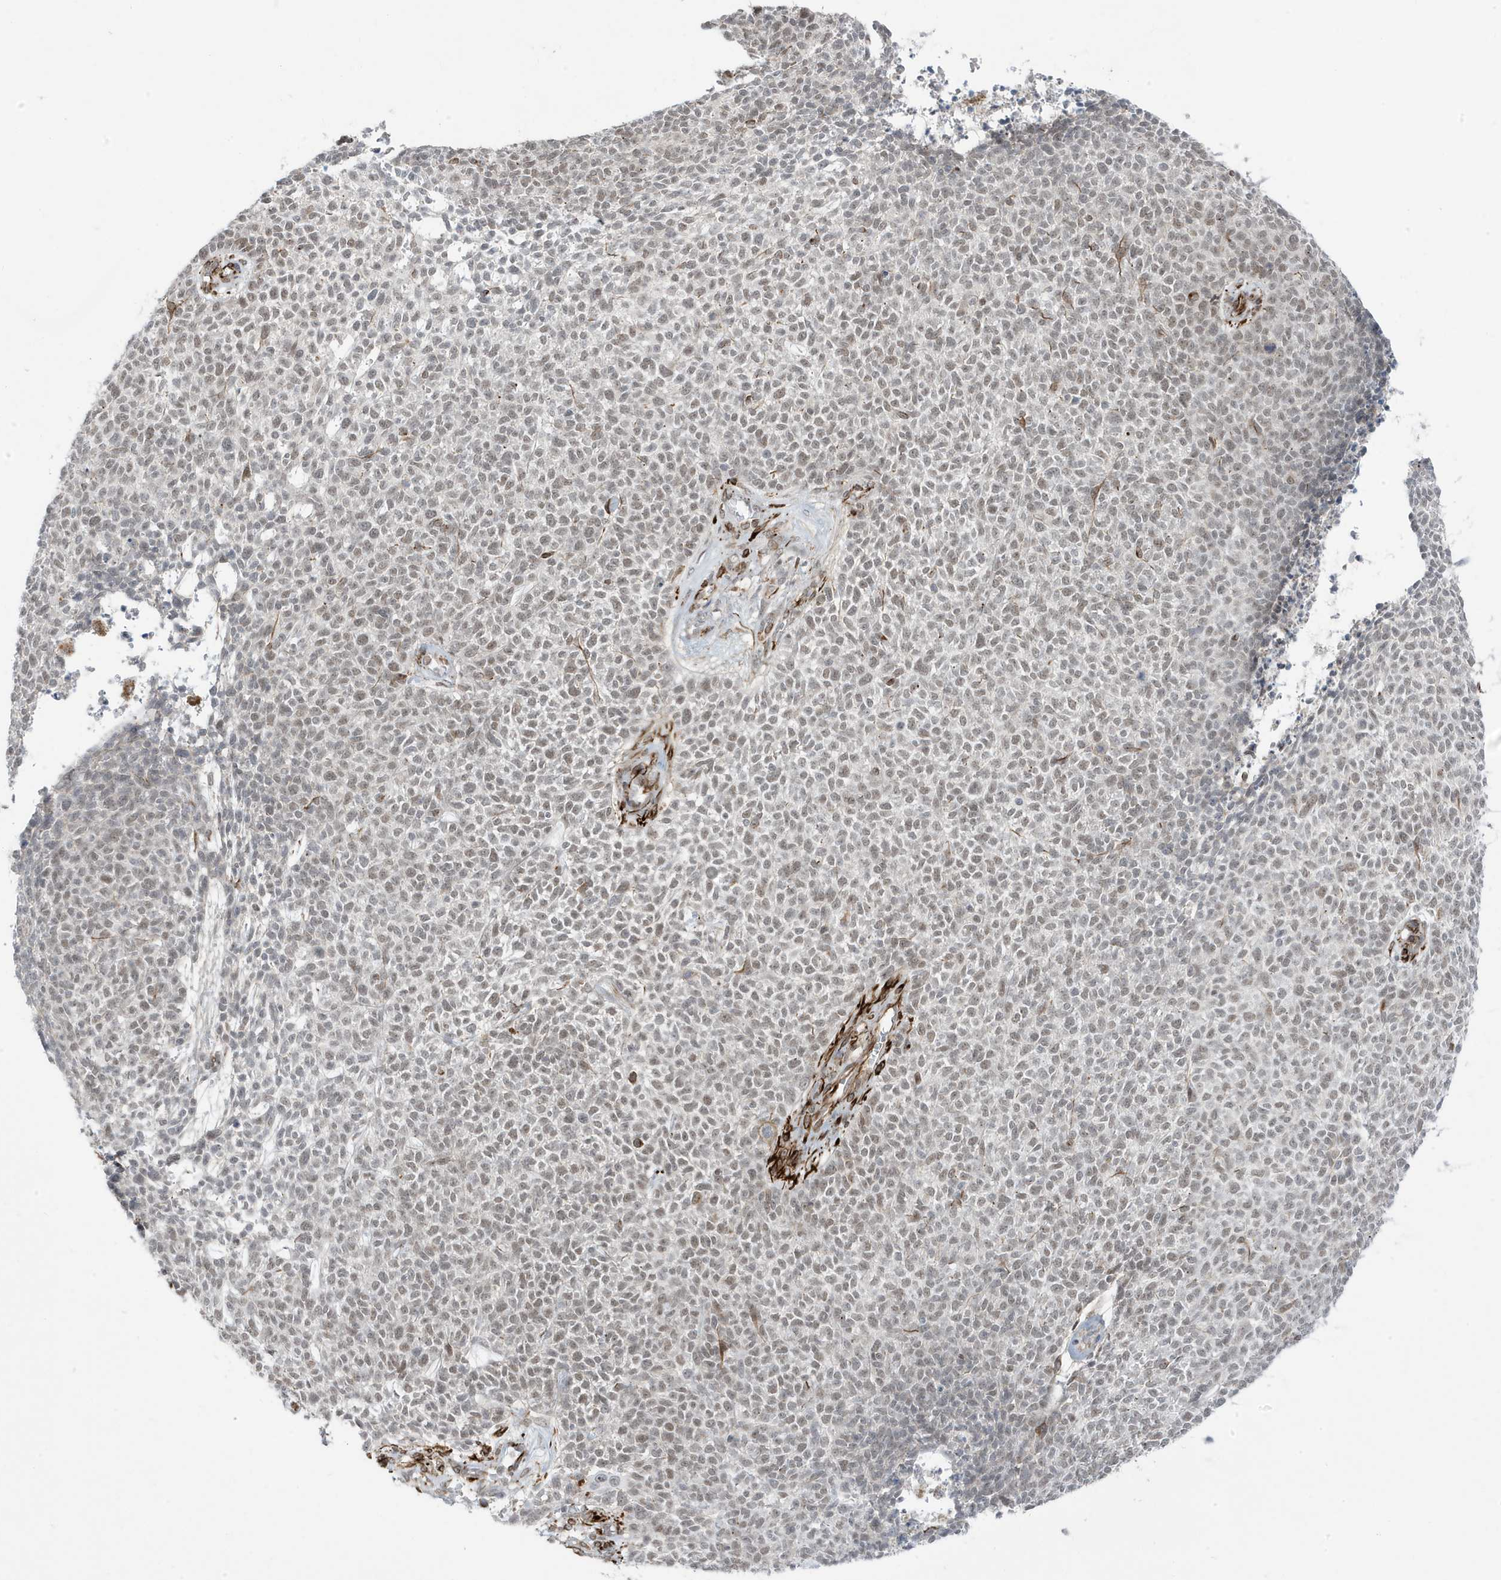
{"staining": {"intensity": "weak", "quantity": ">75%", "location": "nuclear"}, "tissue": "skin cancer", "cell_type": "Tumor cells", "image_type": "cancer", "snomed": [{"axis": "morphology", "description": "Basal cell carcinoma"}, {"axis": "topography", "description": "Skin"}], "caption": "Skin basal cell carcinoma stained for a protein demonstrates weak nuclear positivity in tumor cells.", "gene": "ADAMTSL3", "patient": {"sex": "female", "age": 84}}